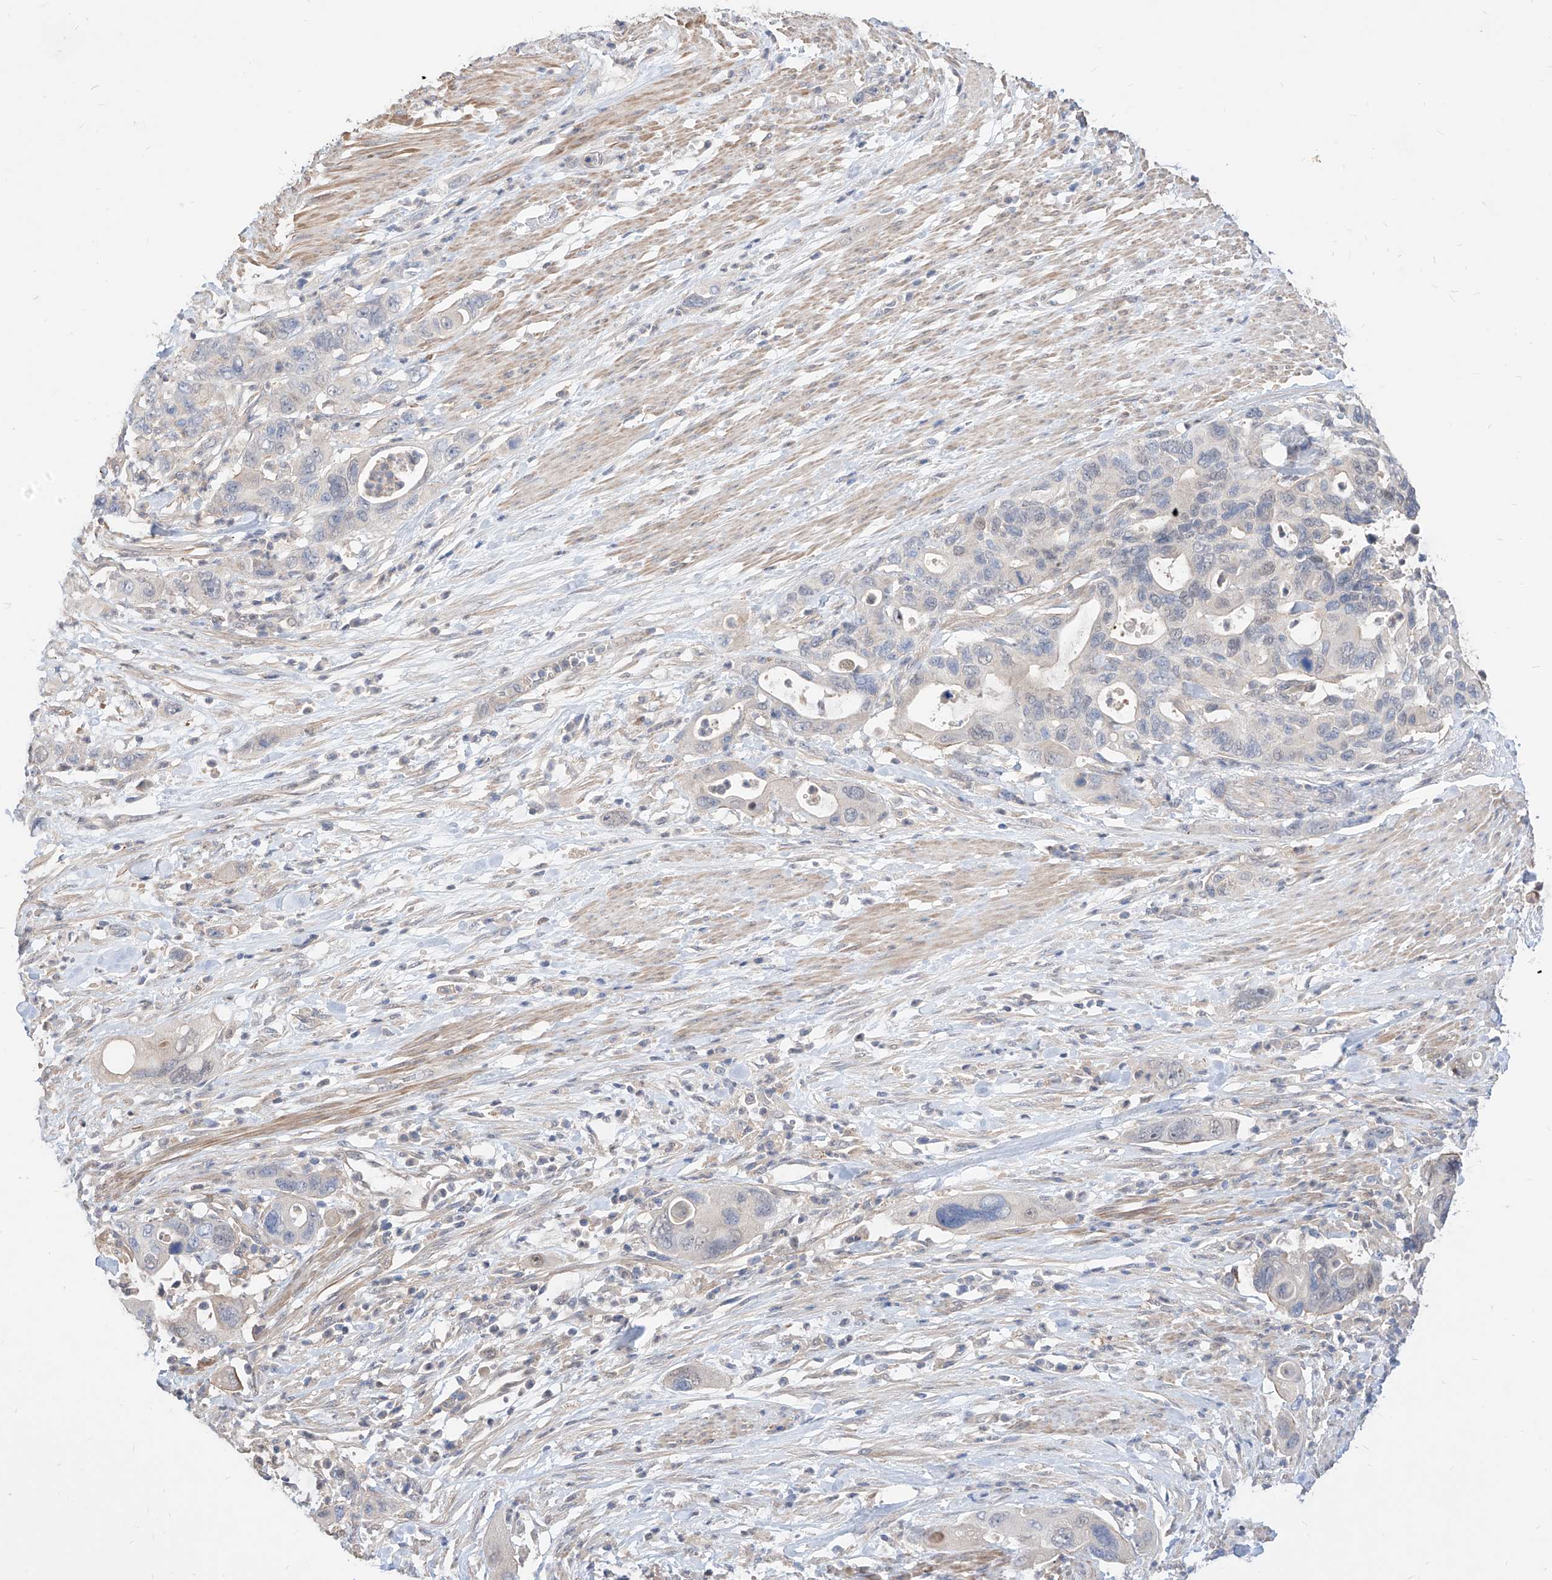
{"staining": {"intensity": "negative", "quantity": "none", "location": "none"}, "tissue": "pancreatic cancer", "cell_type": "Tumor cells", "image_type": "cancer", "snomed": [{"axis": "morphology", "description": "Adenocarcinoma, NOS"}, {"axis": "topography", "description": "Pancreas"}], "caption": "The image shows no significant staining in tumor cells of pancreatic cancer.", "gene": "TSNAX", "patient": {"sex": "female", "age": 71}}